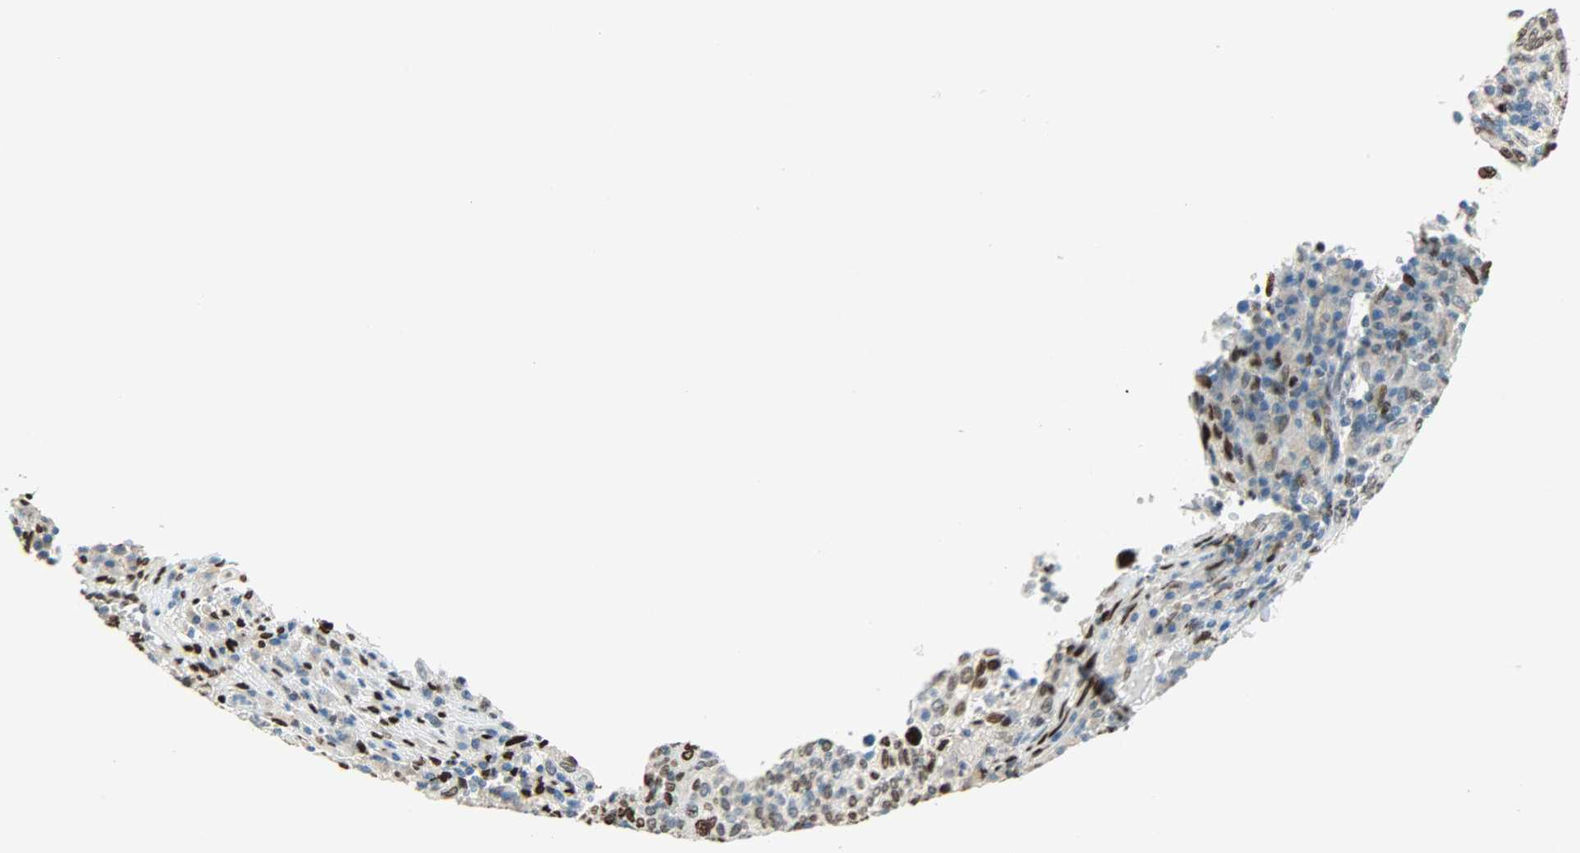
{"staining": {"intensity": "strong", "quantity": "25%-75%", "location": "nuclear"}, "tissue": "cervical cancer", "cell_type": "Tumor cells", "image_type": "cancer", "snomed": [{"axis": "morphology", "description": "Squamous cell carcinoma, NOS"}, {"axis": "topography", "description": "Cervix"}], "caption": "Tumor cells reveal strong nuclear expression in about 25%-75% of cells in squamous cell carcinoma (cervical).", "gene": "JUNB", "patient": {"sex": "female", "age": 40}}